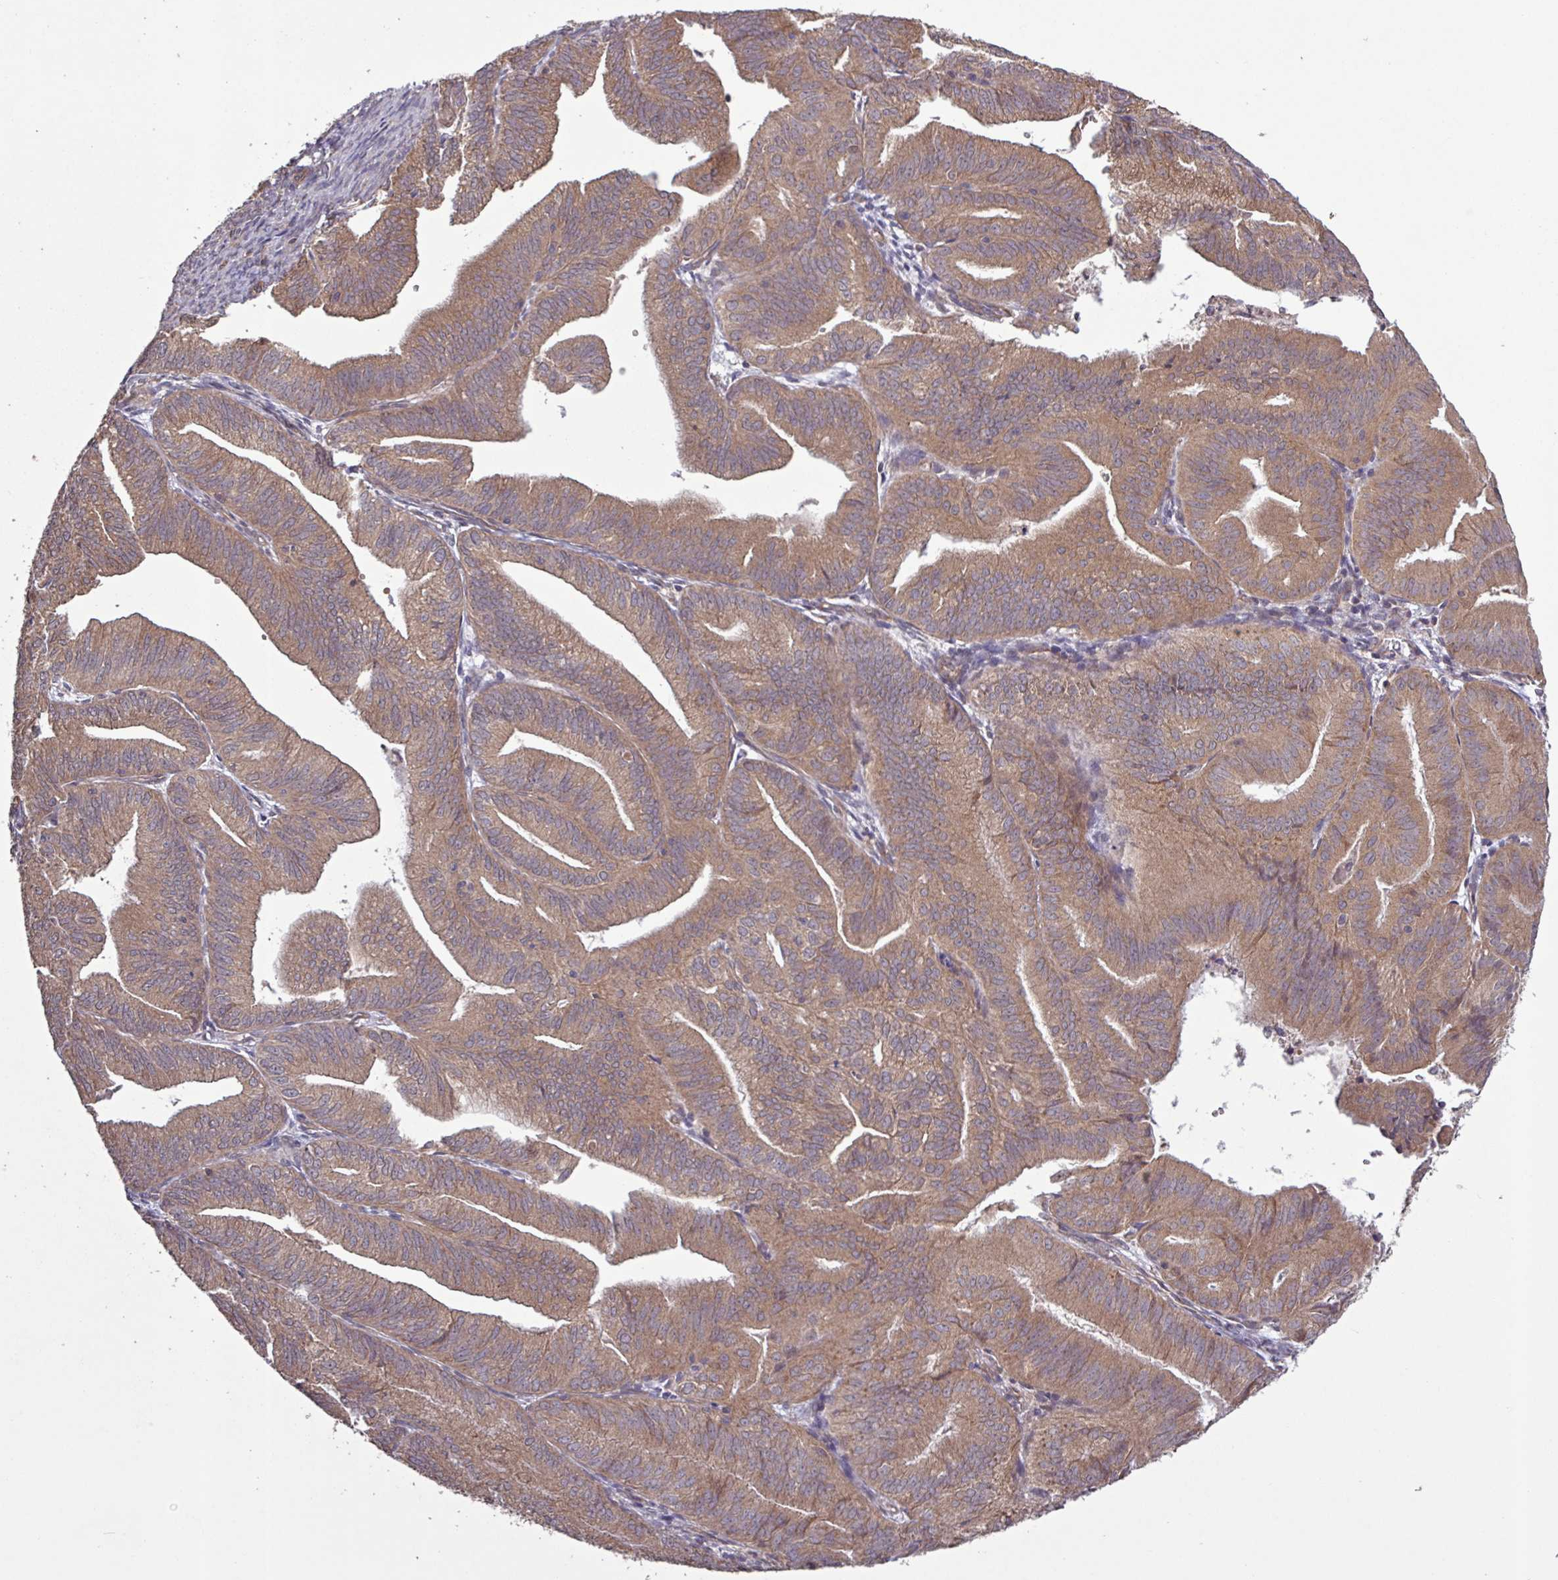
{"staining": {"intensity": "moderate", "quantity": ">75%", "location": "cytoplasmic/membranous"}, "tissue": "endometrial cancer", "cell_type": "Tumor cells", "image_type": "cancer", "snomed": [{"axis": "morphology", "description": "Adenocarcinoma, NOS"}, {"axis": "topography", "description": "Endometrium"}], "caption": "Adenocarcinoma (endometrial) stained with a protein marker displays moderate staining in tumor cells.", "gene": "TRABD2A", "patient": {"sex": "female", "age": 70}}